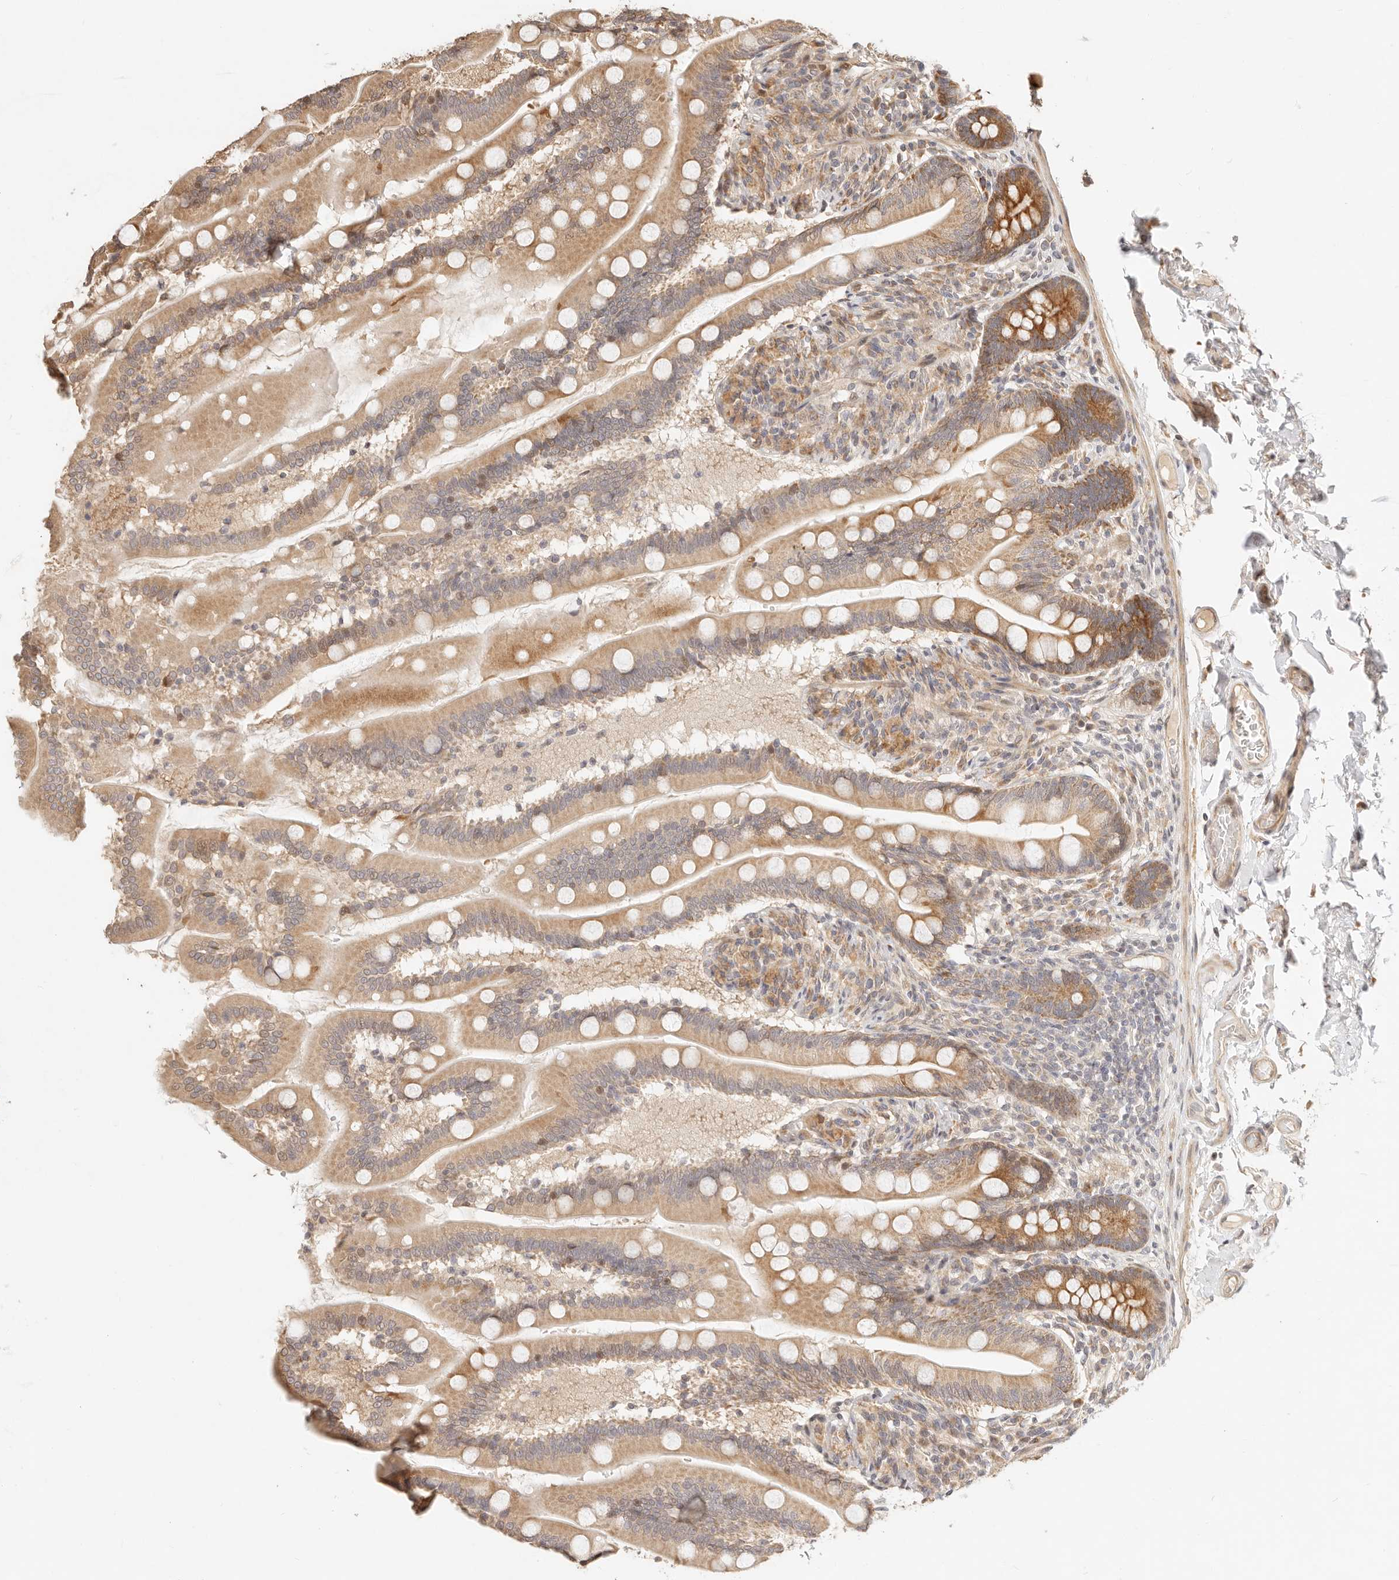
{"staining": {"intensity": "moderate", "quantity": ">75%", "location": "cytoplasmic/membranous"}, "tissue": "small intestine", "cell_type": "Glandular cells", "image_type": "normal", "snomed": [{"axis": "morphology", "description": "Normal tissue, NOS"}, {"axis": "topography", "description": "Small intestine"}], "caption": "Protein staining exhibits moderate cytoplasmic/membranous positivity in about >75% of glandular cells in unremarkable small intestine. (DAB IHC with brightfield microscopy, high magnification).", "gene": "TIMM17A", "patient": {"sex": "female", "age": 64}}